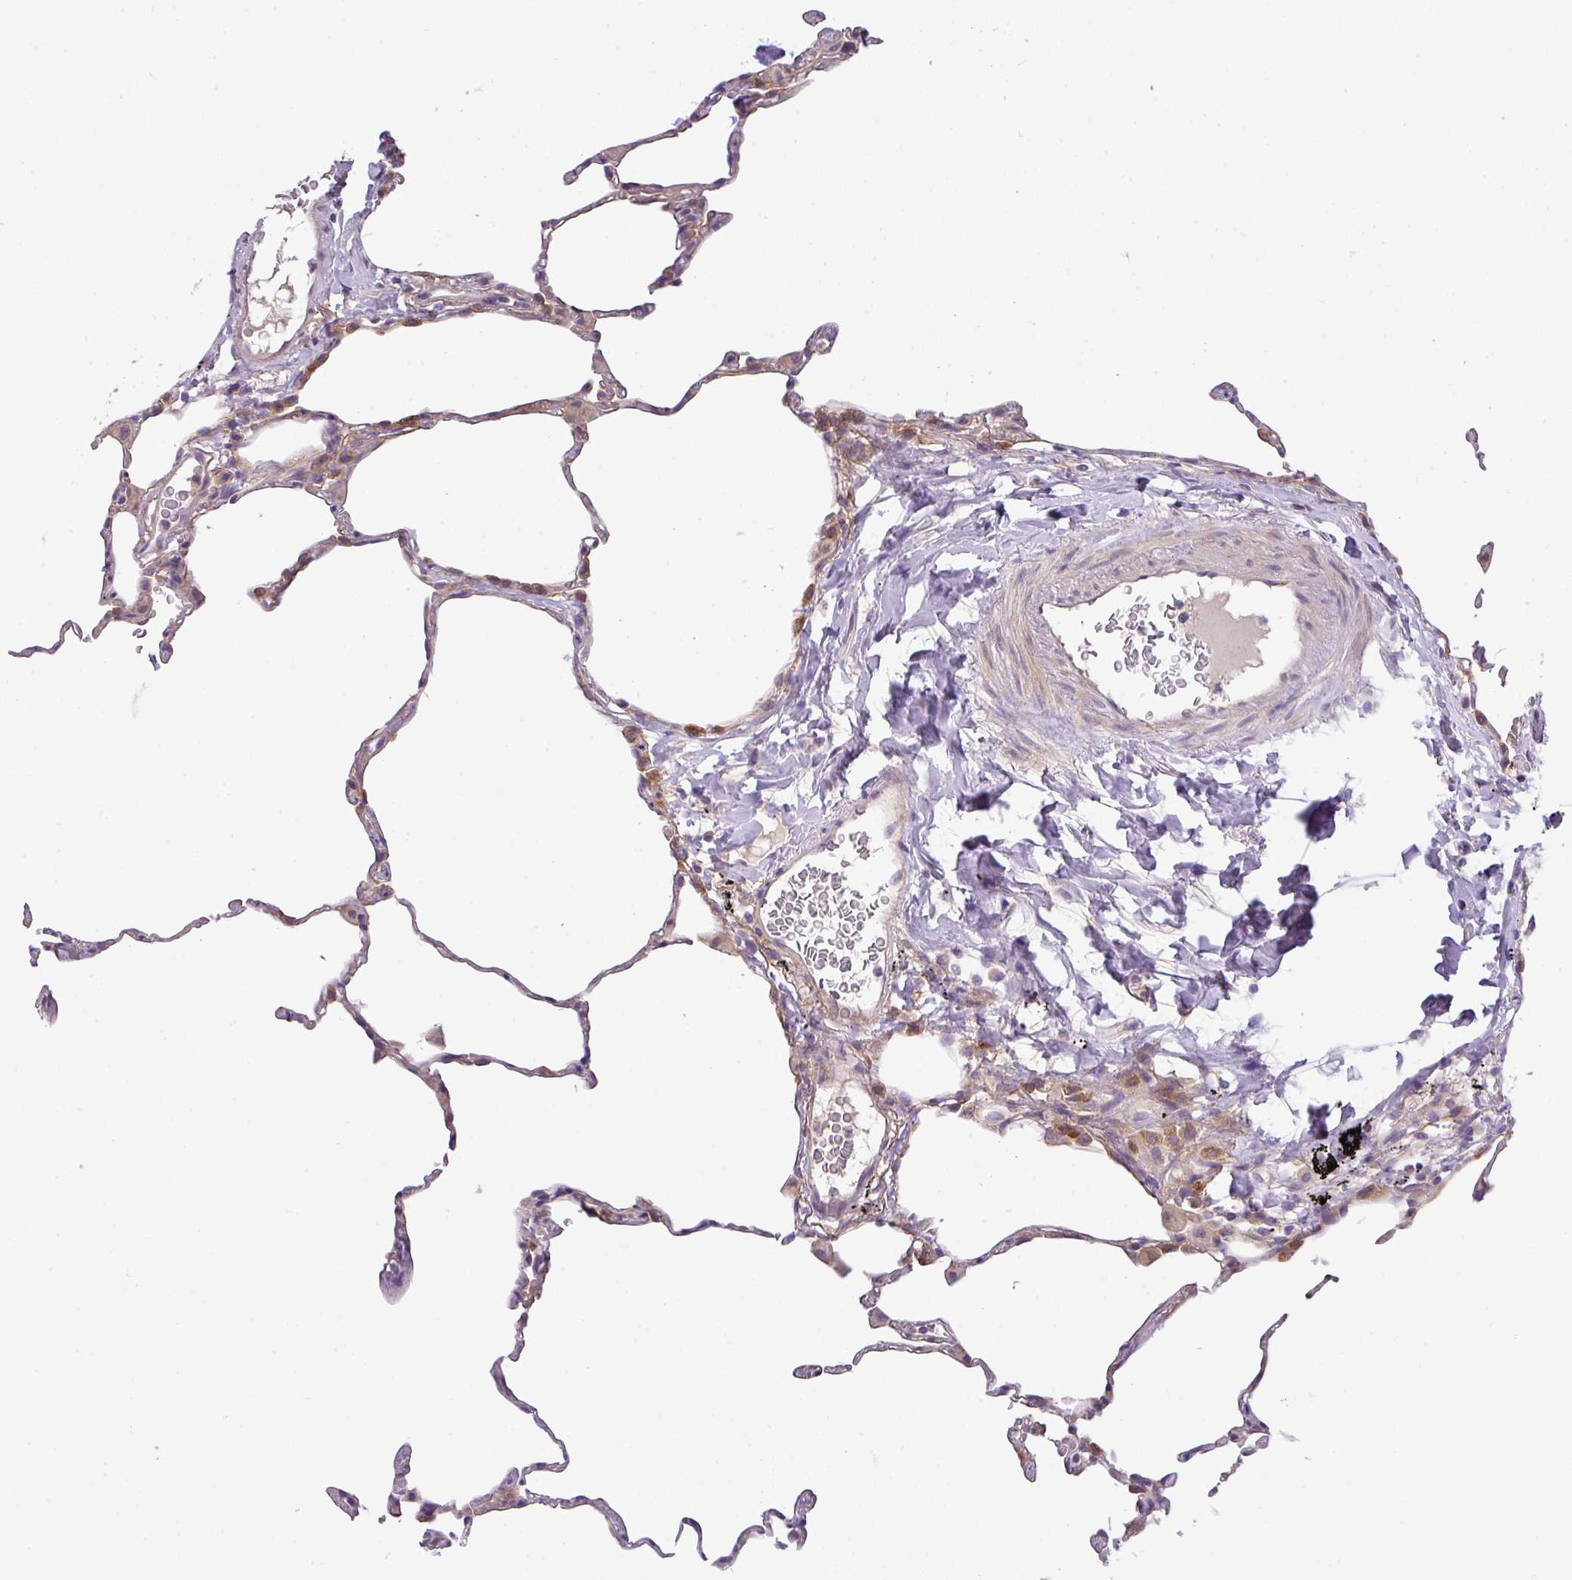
{"staining": {"intensity": "moderate", "quantity": "<25%", "location": "cytoplasmic/membranous"}, "tissue": "lung", "cell_type": "Alveolar cells", "image_type": "normal", "snomed": [{"axis": "morphology", "description": "Normal tissue, NOS"}, {"axis": "topography", "description": "Lung"}], "caption": "Immunohistochemical staining of benign lung reveals moderate cytoplasmic/membranous protein expression in approximately <25% of alveolar cells. The staining was performed using DAB (3,3'-diaminobenzidine), with brown indicating positive protein expression. Nuclei are stained blue with hematoxylin.", "gene": "PIK3R5", "patient": {"sex": "female", "age": 57}}